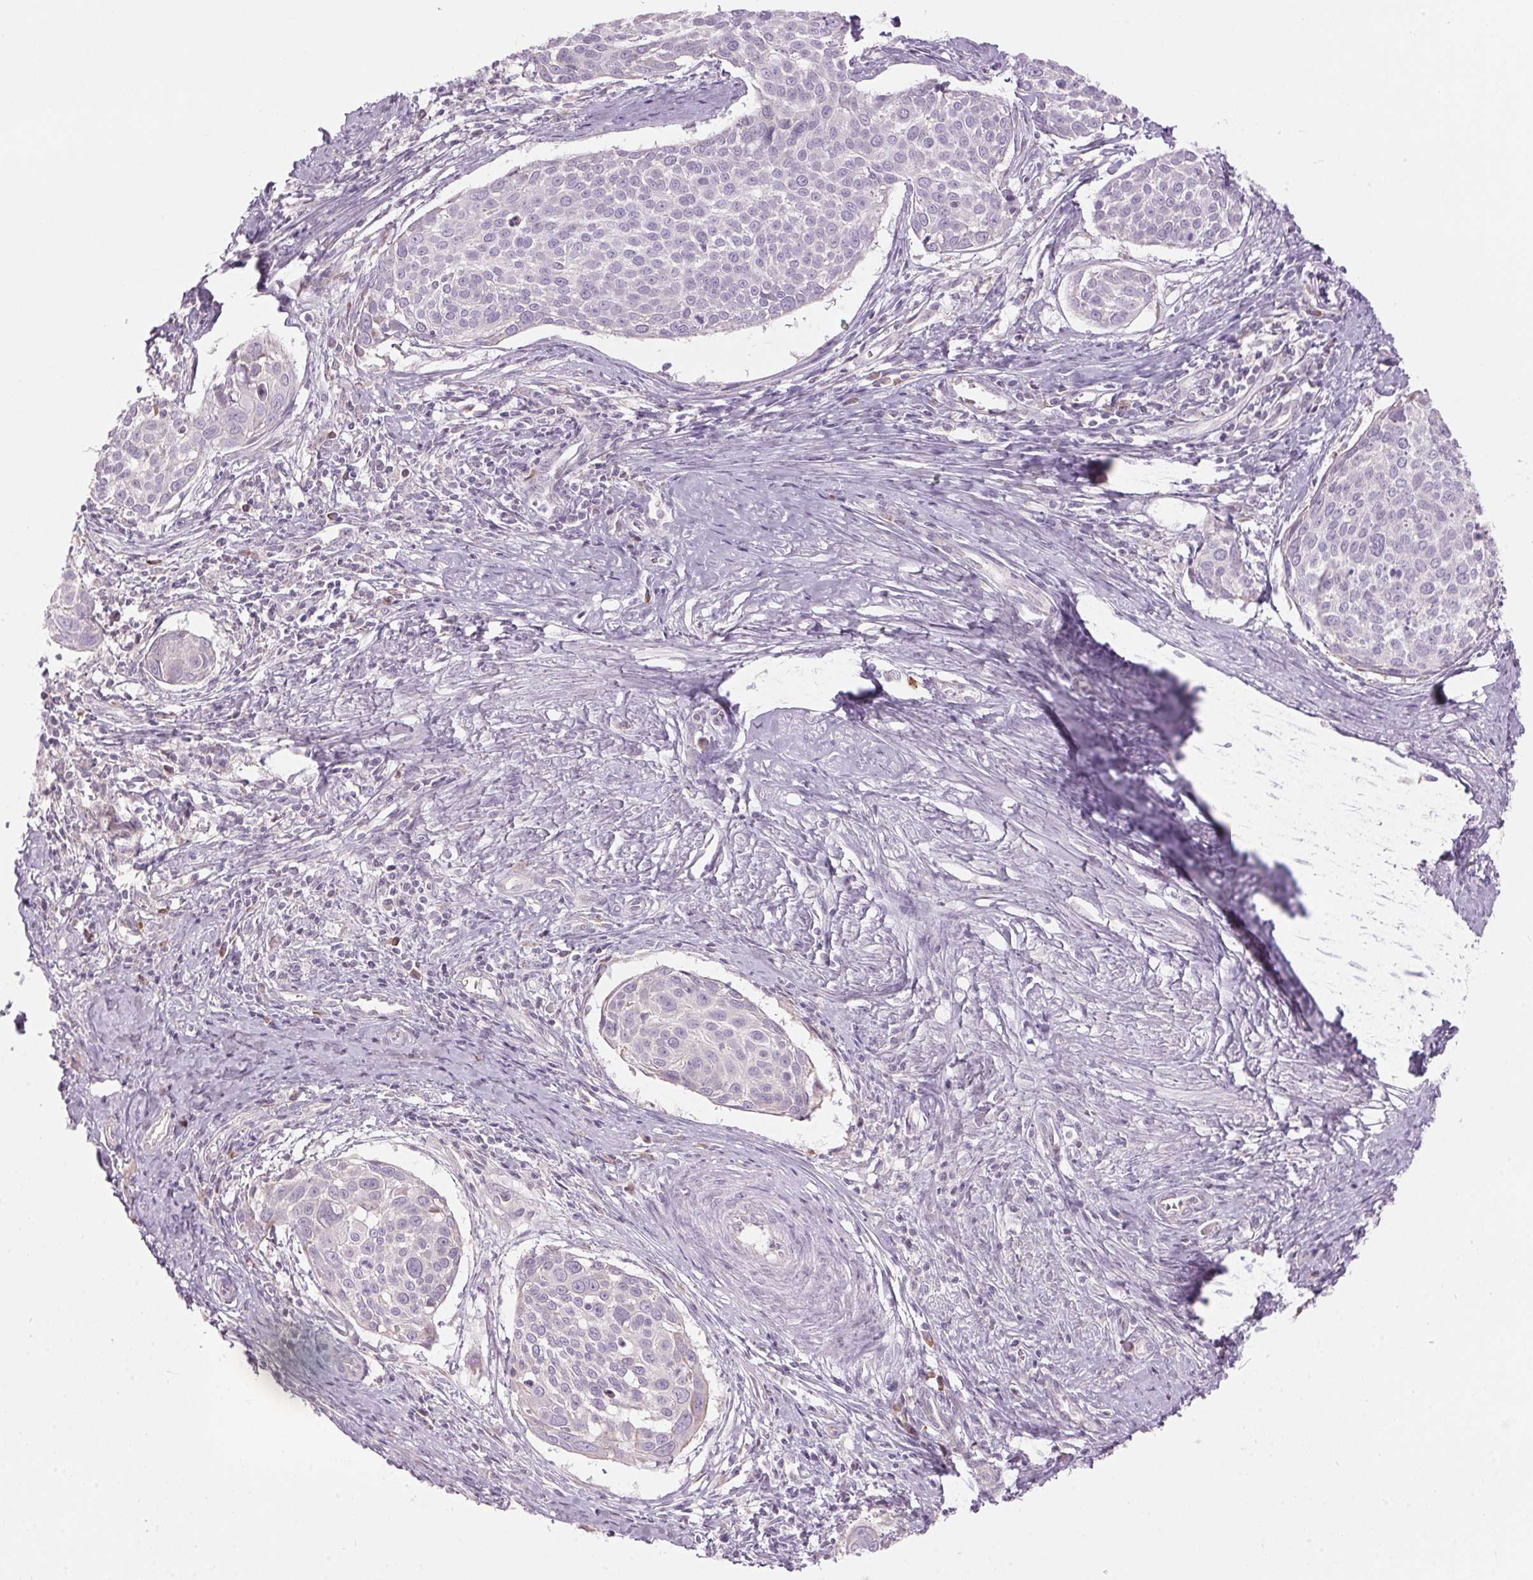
{"staining": {"intensity": "negative", "quantity": "none", "location": "none"}, "tissue": "cervical cancer", "cell_type": "Tumor cells", "image_type": "cancer", "snomed": [{"axis": "morphology", "description": "Squamous cell carcinoma, NOS"}, {"axis": "topography", "description": "Cervix"}], "caption": "This image is of cervical cancer (squamous cell carcinoma) stained with immunohistochemistry (IHC) to label a protein in brown with the nuclei are counter-stained blue. There is no positivity in tumor cells. (DAB (3,3'-diaminobenzidine) IHC with hematoxylin counter stain).", "gene": "GNMT", "patient": {"sex": "female", "age": 39}}